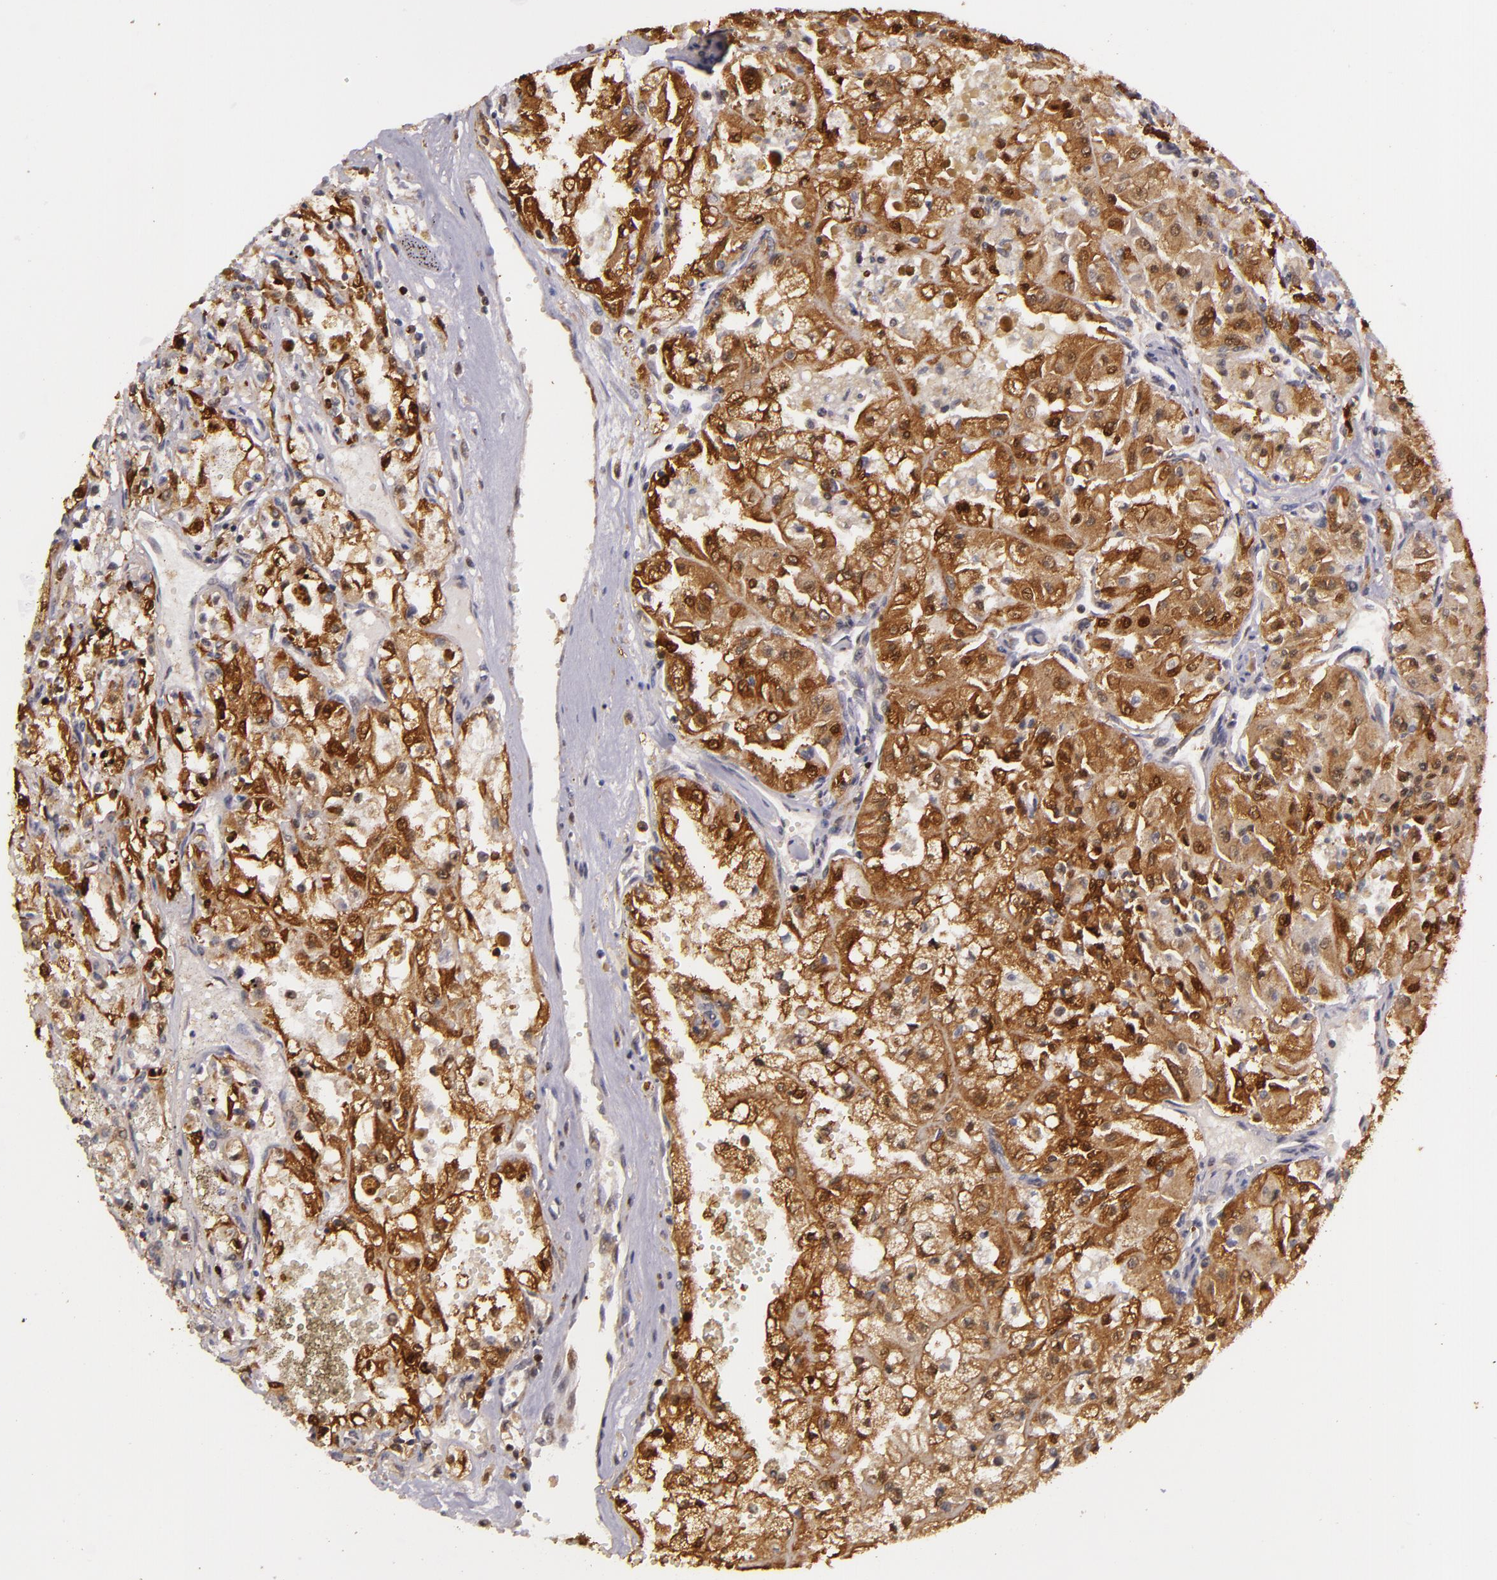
{"staining": {"intensity": "strong", "quantity": ">75%", "location": "cytoplasmic/membranous"}, "tissue": "renal cancer", "cell_type": "Tumor cells", "image_type": "cancer", "snomed": [{"axis": "morphology", "description": "Adenocarcinoma, NOS"}, {"axis": "topography", "description": "Kidney"}], "caption": "A high-resolution image shows immunohistochemistry (IHC) staining of adenocarcinoma (renal), which displays strong cytoplasmic/membranous positivity in about >75% of tumor cells.", "gene": "SLC9A3R1", "patient": {"sex": "male", "age": 78}}